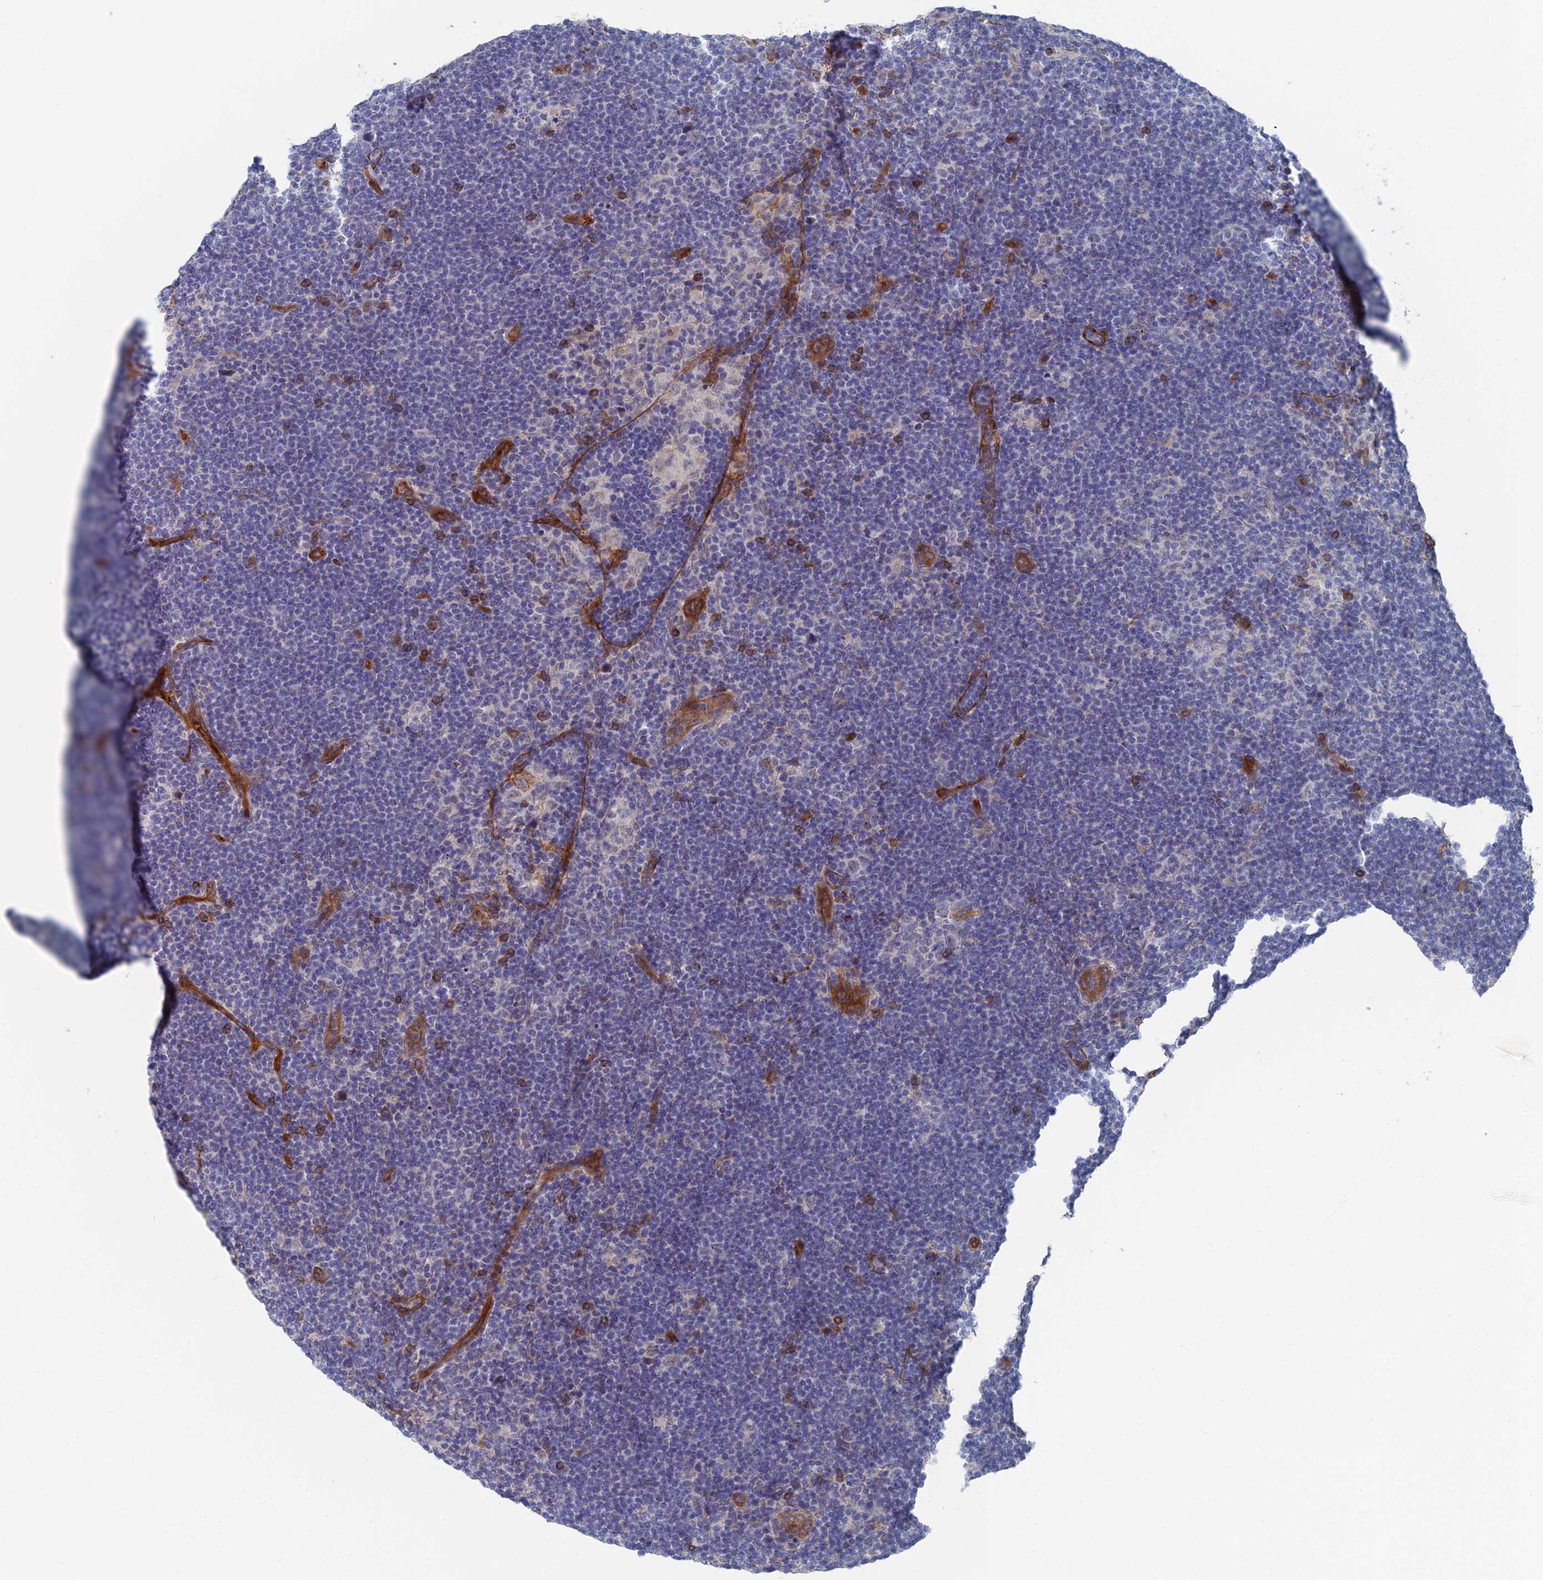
{"staining": {"intensity": "negative", "quantity": "none", "location": "none"}, "tissue": "lymphoma", "cell_type": "Tumor cells", "image_type": "cancer", "snomed": [{"axis": "morphology", "description": "Hodgkin's disease, NOS"}, {"axis": "topography", "description": "Lymph node"}], "caption": "Lymphoma stained for a protein using immunohistochemistry displays no expression tumor cells.", "gene": "ARAP3", "patient": {"sex": "female", "age": 57}}